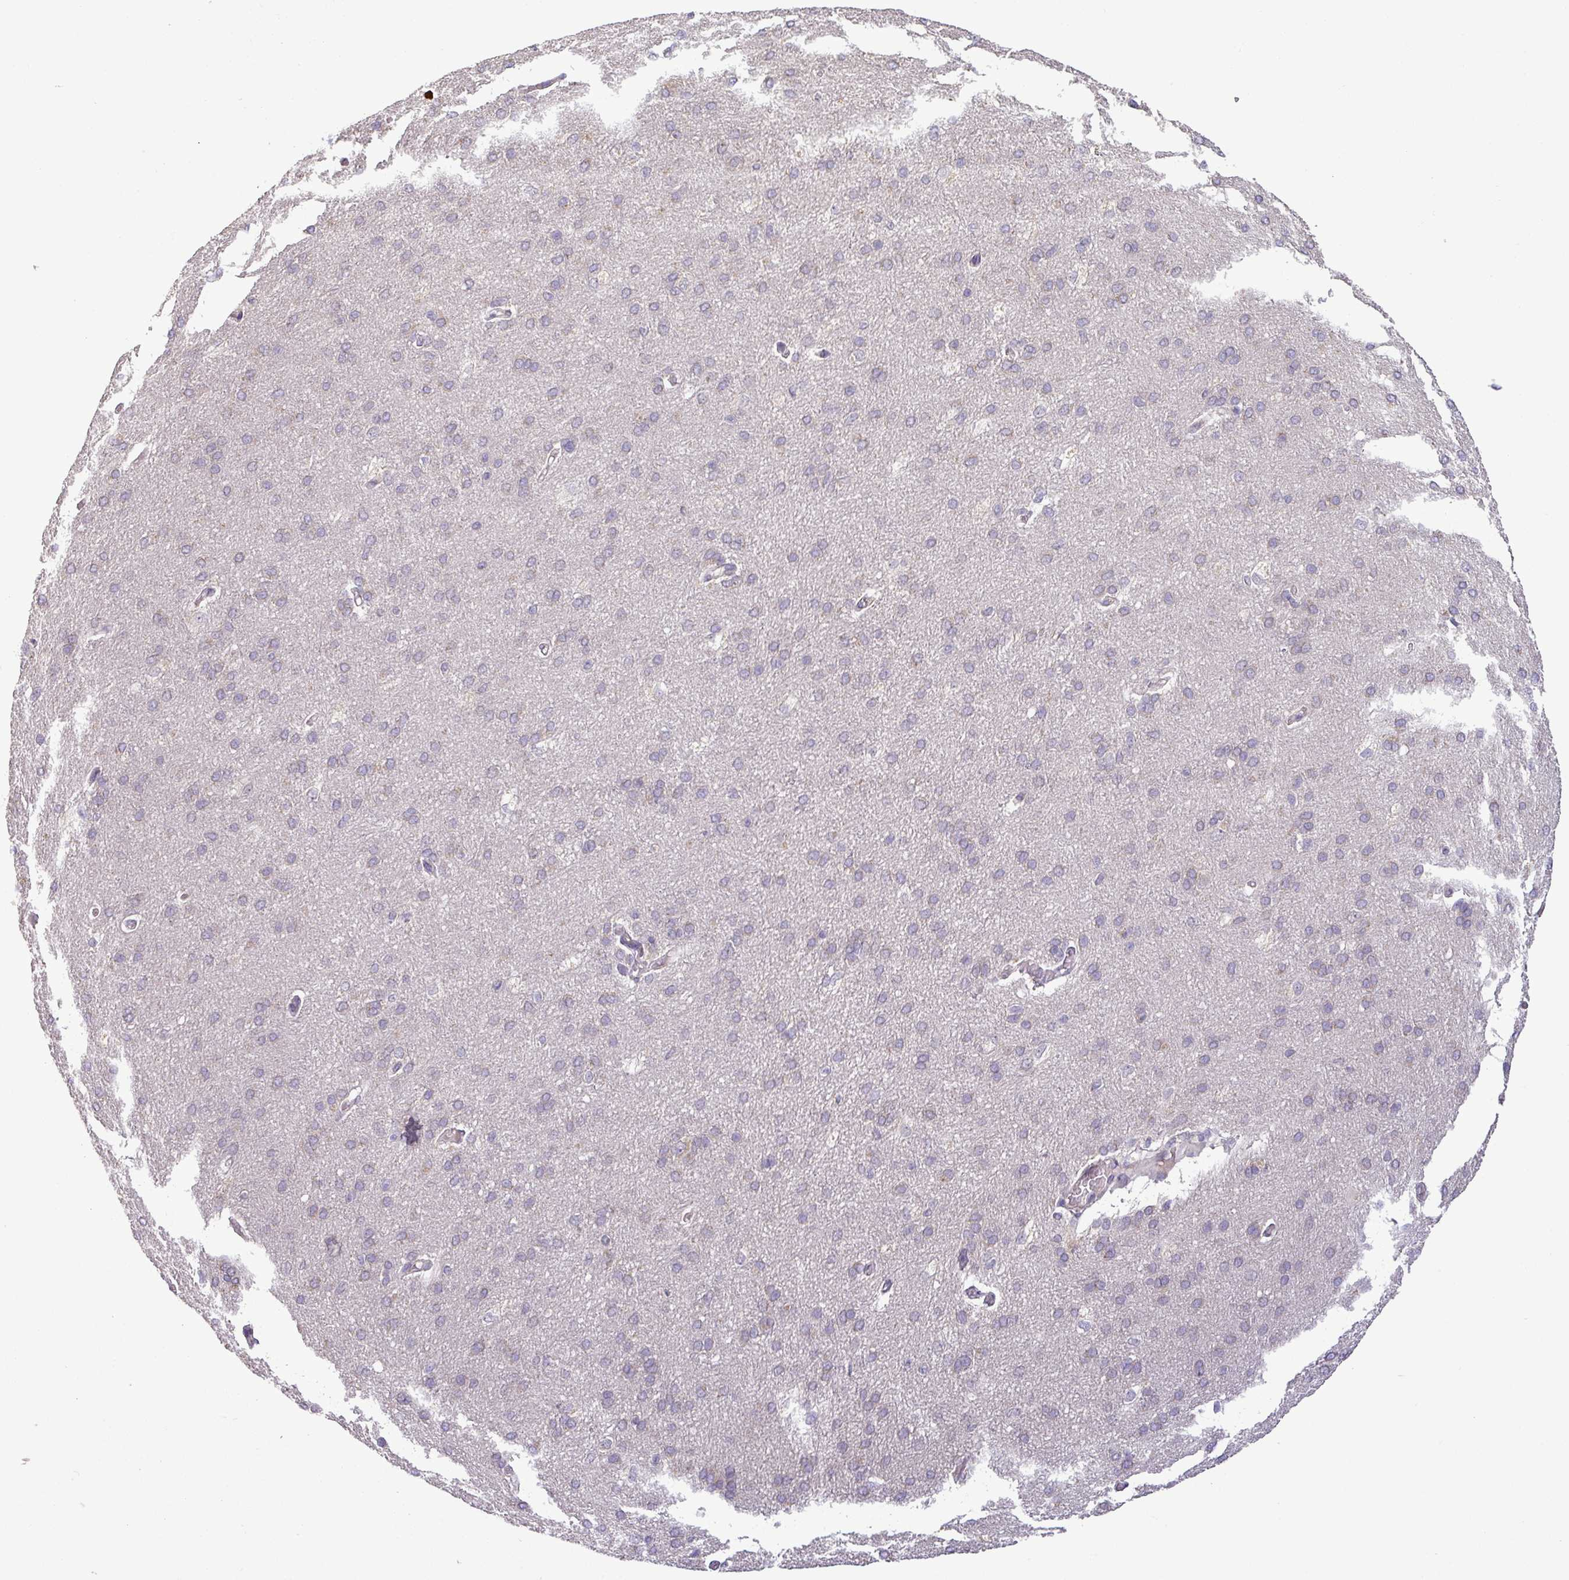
{"staining": {"intensity": "negative", "quantity": "none", "location": "none"}, "tissue": "cerebral cortex", "cell_type": "Endothelial cells", "image_type": "normal", "snomed": [{"axis": "morphology", "description": "Normal tissue, NOS"}, {"axis": "topography", "description": "Cerebral cortex"}], "caption": "Immunohistochemistry image of benign cerebral cortex: cerebral cortex stained with DAB demonstrates no significant protein staining in endothelial cells.", "gene": "MOCS3", "patient": {"sex": "male", "age": 62}}